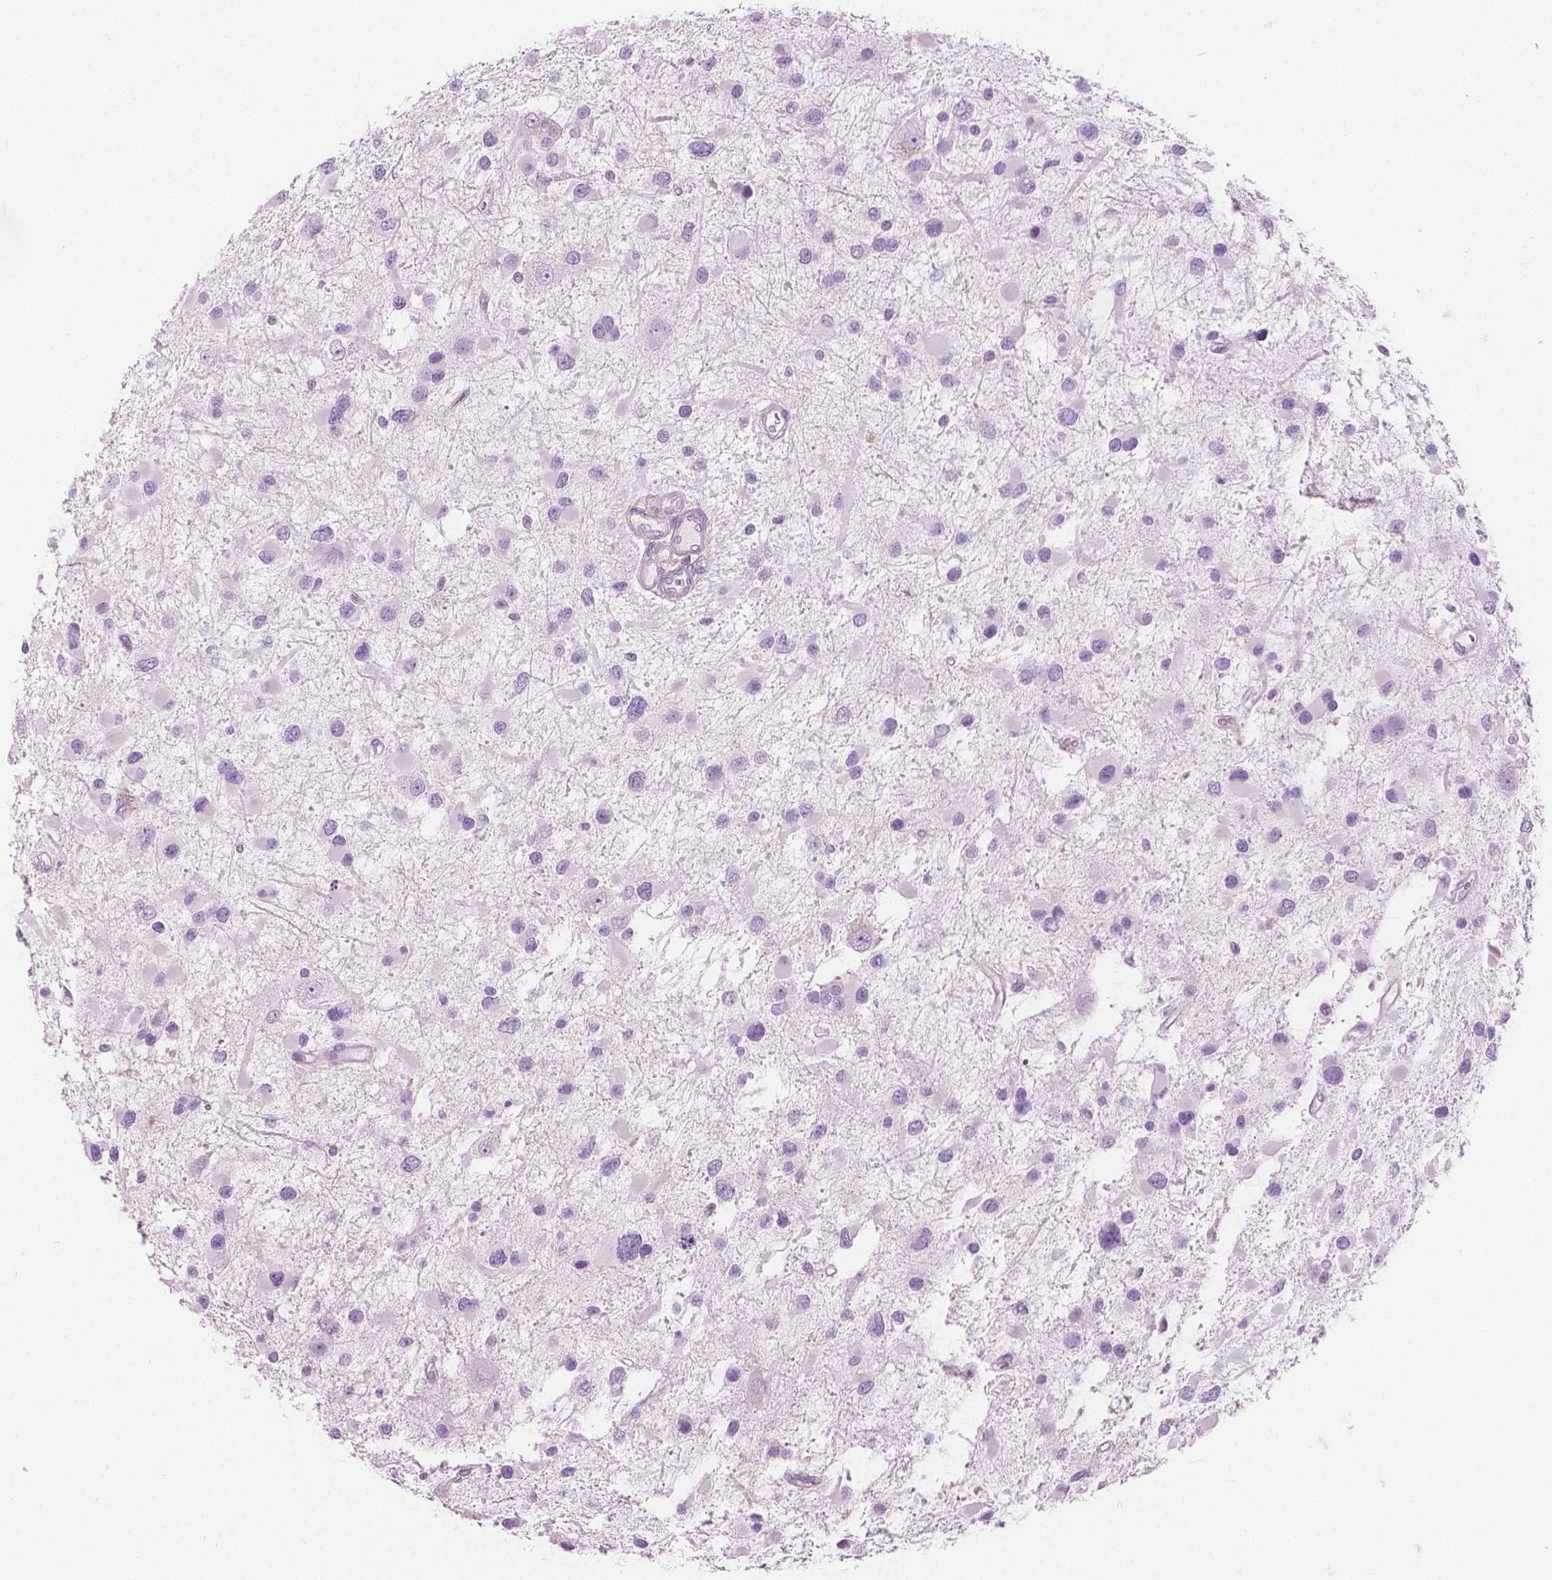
{"staining": {"intensity": "negative", "quantity": "none", "location": "none"}, "tissue": "glioma", "cell_type": "Tumor cells", "image_type": "cancer", "snomed": [{"axis": "morphology", "description": "Glioma, malignant, Low grade"}, {"axis": "topography", "description": "Brain"}], "caption": "The histopathology image reveals no staining of tumor cells in malignant low-grade glioma.", "gene": "GALM", "patient": {"sex": "female", "age": 32}}